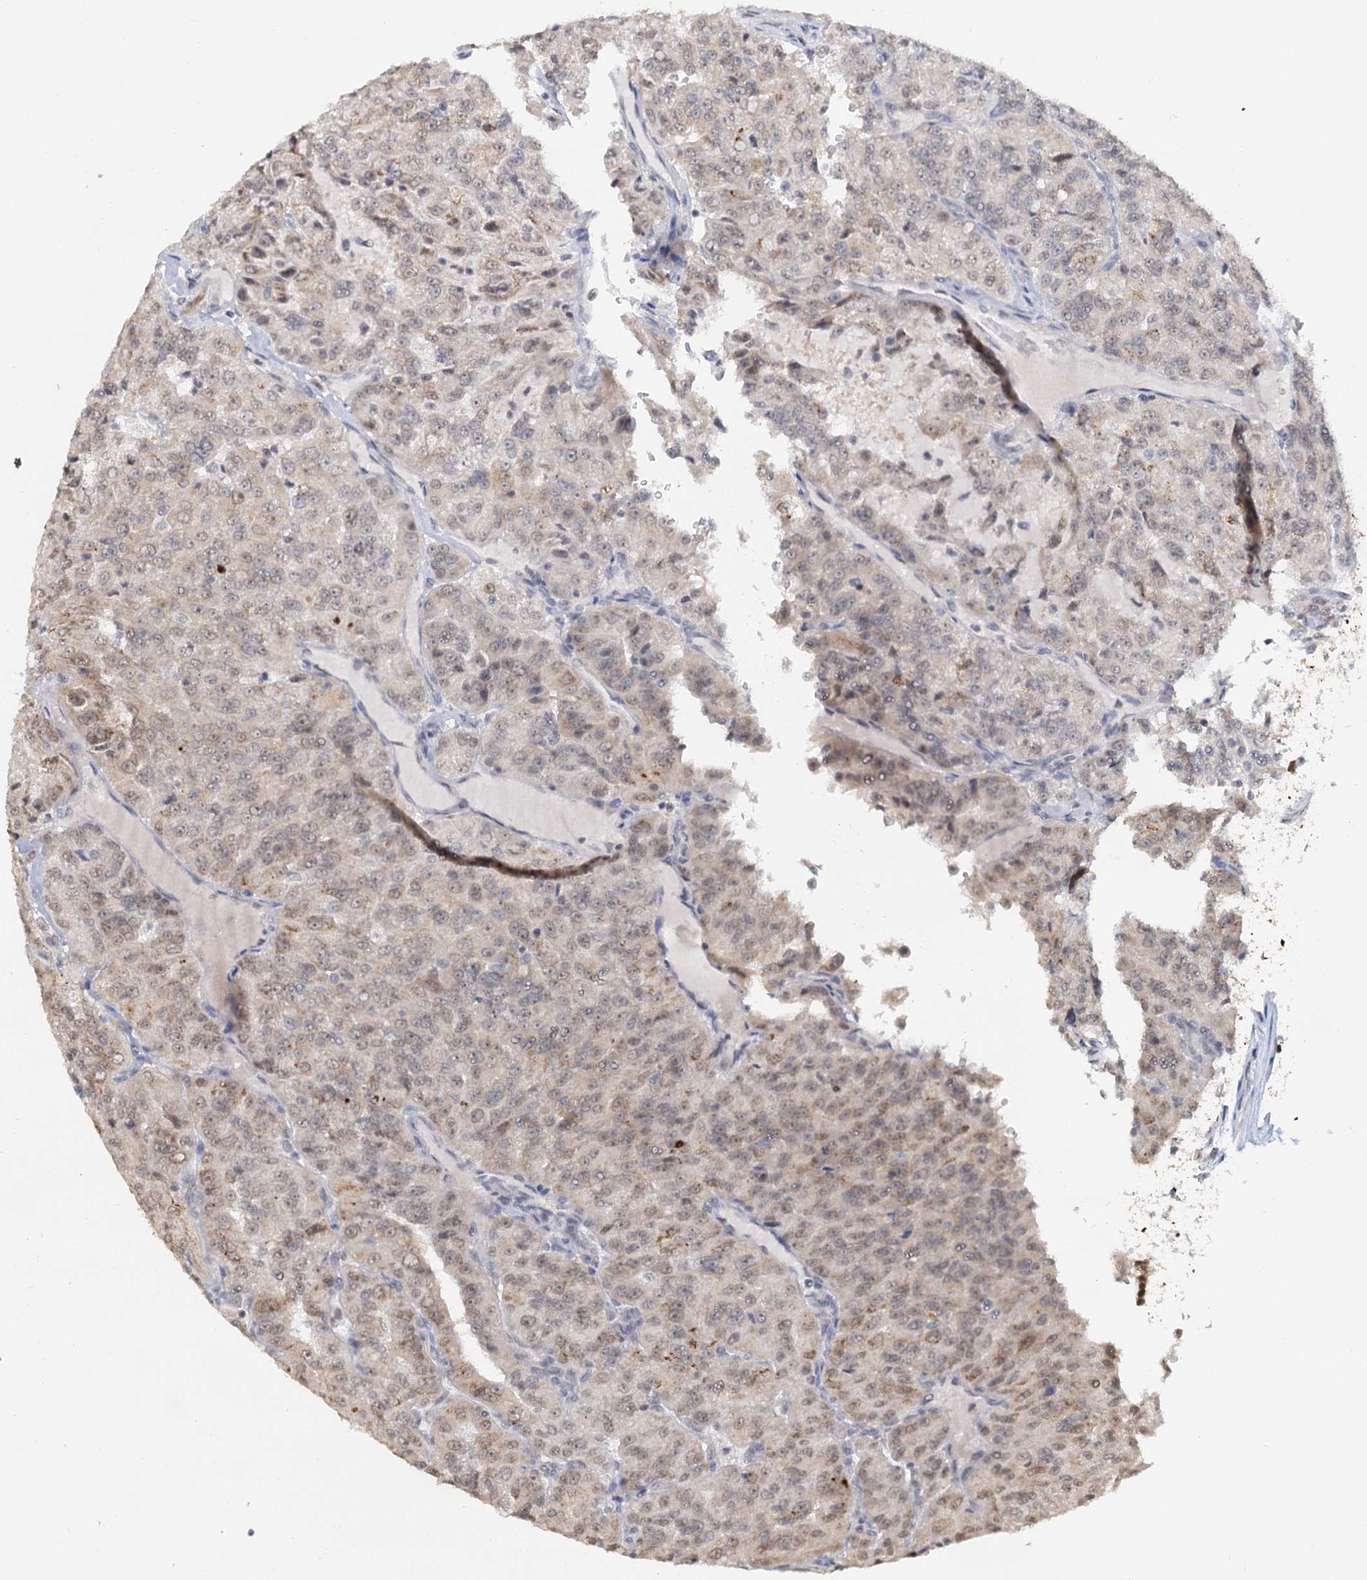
{"staining": {"intensity": "weak", "quantity": ">75%", "location": "cytoplasmic/membranous,nuclear"}, "tissue": "renal cancer", "cell_type": "Tumor cells", "image_type": "cancer", "snomed": [{"axis": "morphology", "description": "Adenocarcinoma, NOS"}, {"axis": "topography", "description": "Kidney"}], "caption": "About >75% of tumor cells in renal cancer (adenocarcinoma) show weak cytoplasmic/membranous and nuclear protein staining as visualized by brown immunohistochemical staining.", "gene": "NAT10", "patient": {"sex": "female", "age": 63}}